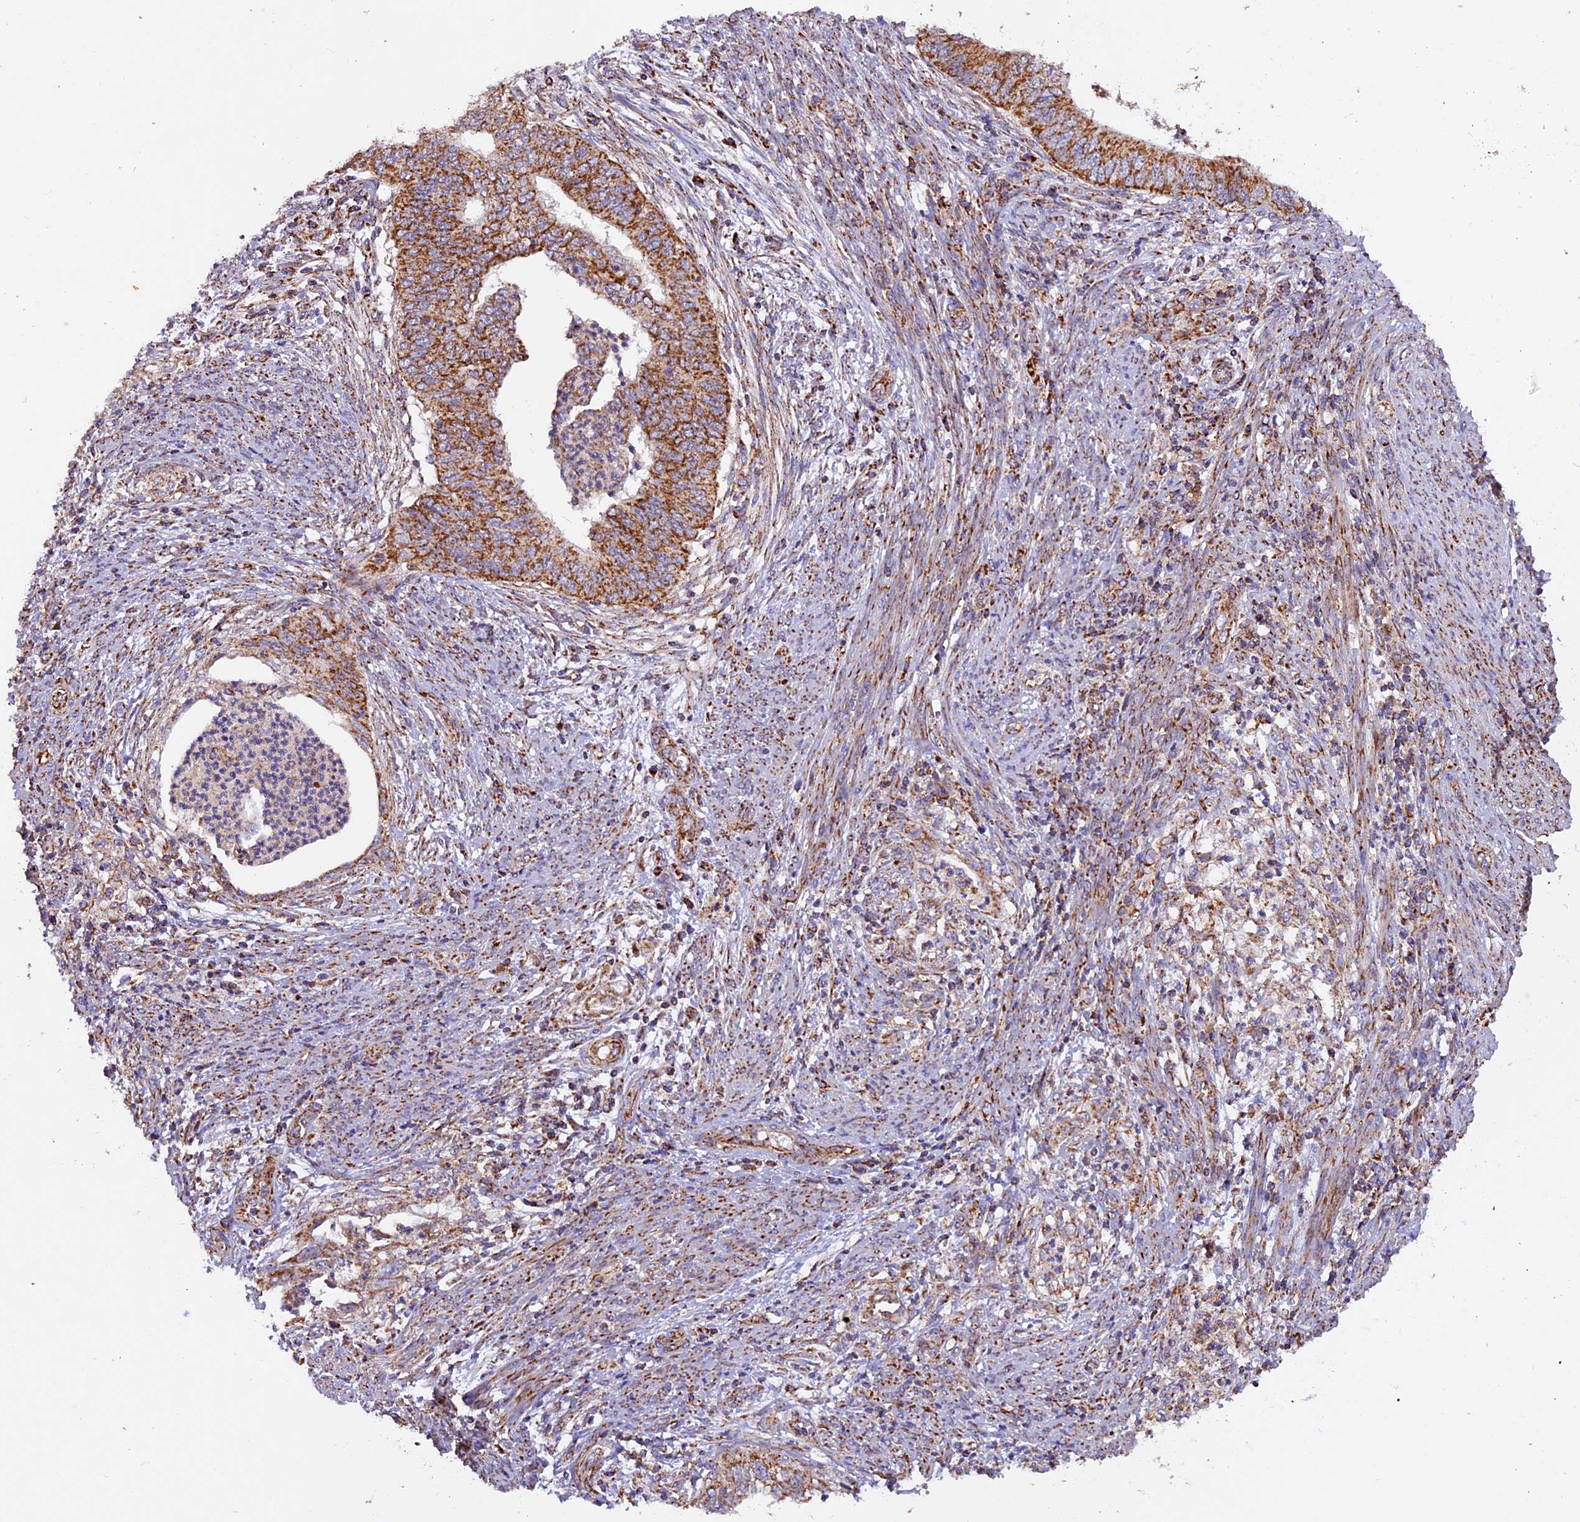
{"staining": {"intensity": "strong", "quantity": ">75%", "location": "cytoplasmic/membranous"}, "tissue": "endometrial cancer", "cell_type": "Tumor cells", "image_type": "cancer", "snomed": [{"axis": "morphology", "description": "Adenocarcinoma, NOS"}, {"axis": "topography", "description": "Endometrium"}], "caption": "Endometrial cancer stained for a protein displays strong cytoplasmic/membranous positivity in tumor cells.", "gene": "NDUFA8", "patient": {"sex": "female", "age": 68}}